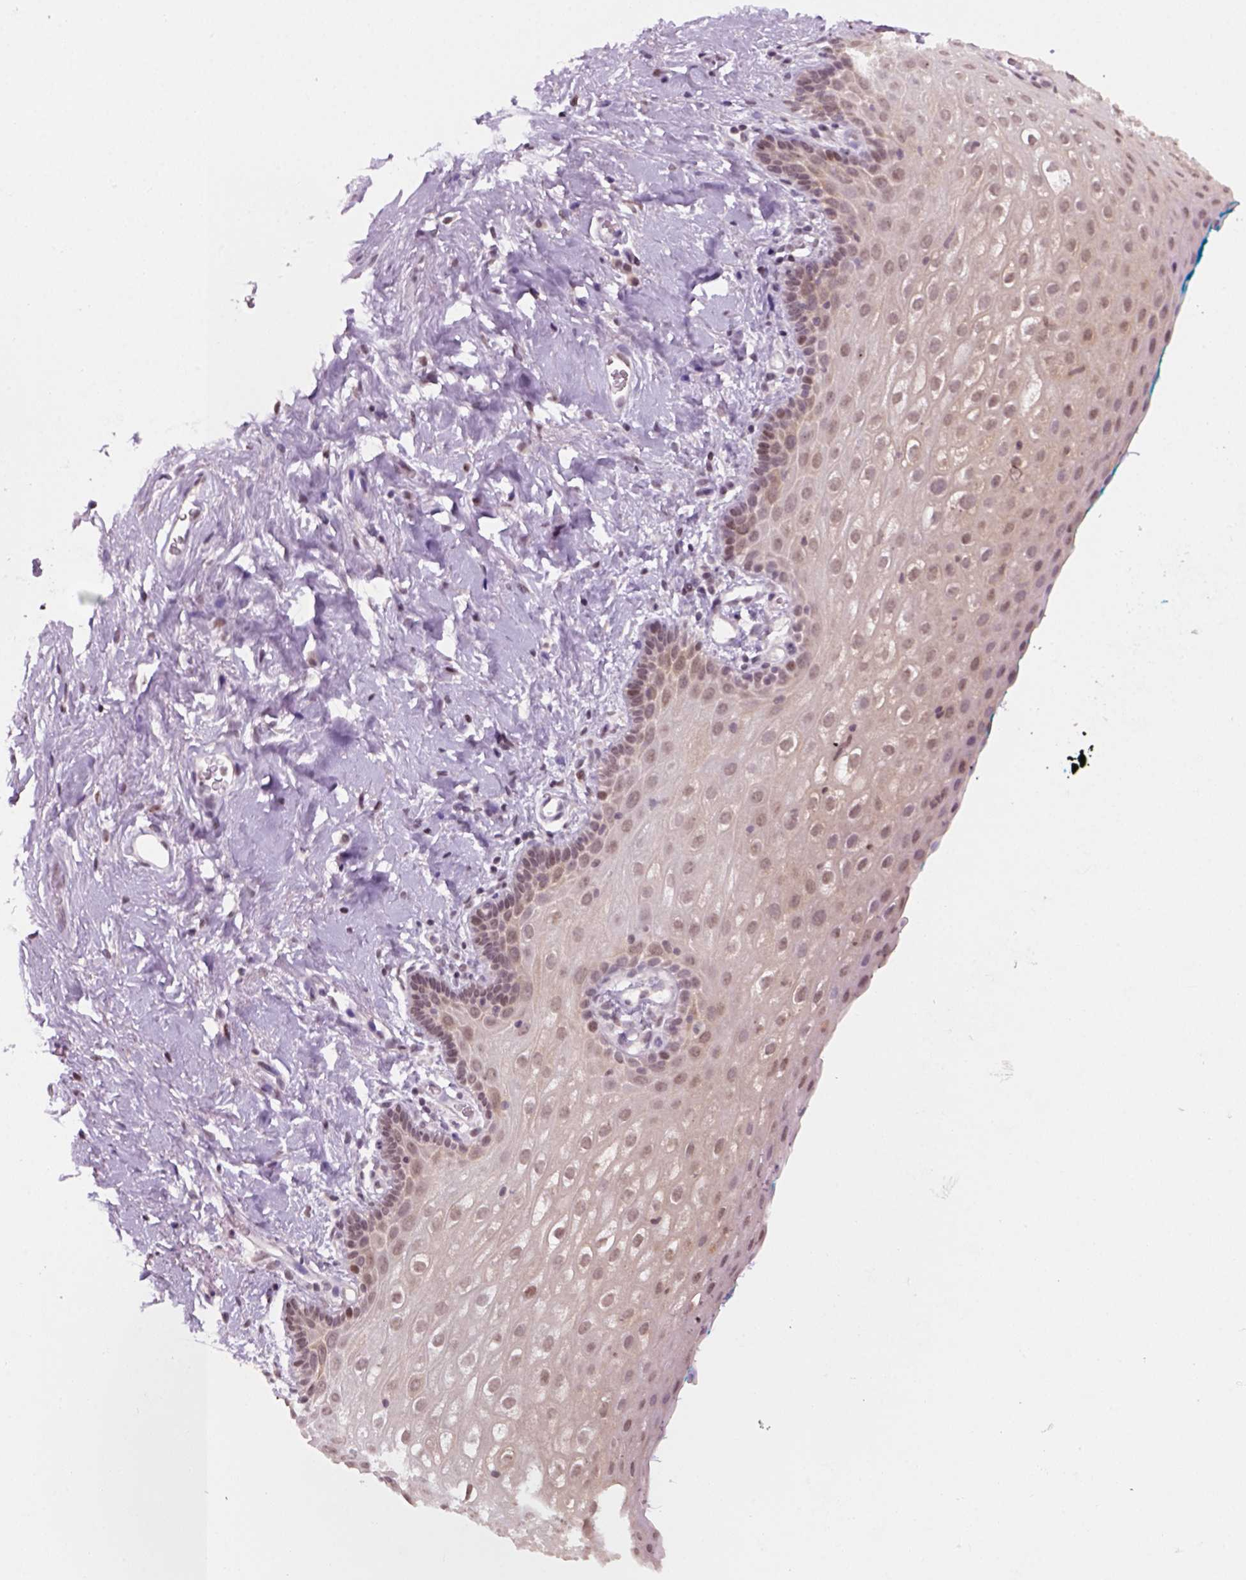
{"staining": {"intensity": "weak", "quantity": "25%-75%", "location": "nuclear"}, "tissue": "vagina", "cell_type": "Squamous epithelial cells", "image_type": "normal", "snomed": [{"axis": "morphology", "description": "Normal tissue, NOS"}, {"axis": "morphology", "description": "Adenocarcinoma, NOS"}, {"axis": "topography", "description": "Rectum"}, {"axis": "topography", "description": "Vagina"}, {"axis": "topography", "description": "Peripheral nerve tissue"}], "caption": "Immunohistochemical staining of unremarkable human vagina demonstrates 25%-75% levels of weak nuclear protein positivity in approximately 25%-75% of squamous epithelial cells. (DAB (3,3'-diaminobenzidine) IHC, brown staining for protein, blue staining for nuclei).", "gene": "GOT1", "patient": {"sex": "female", "age": 71}}